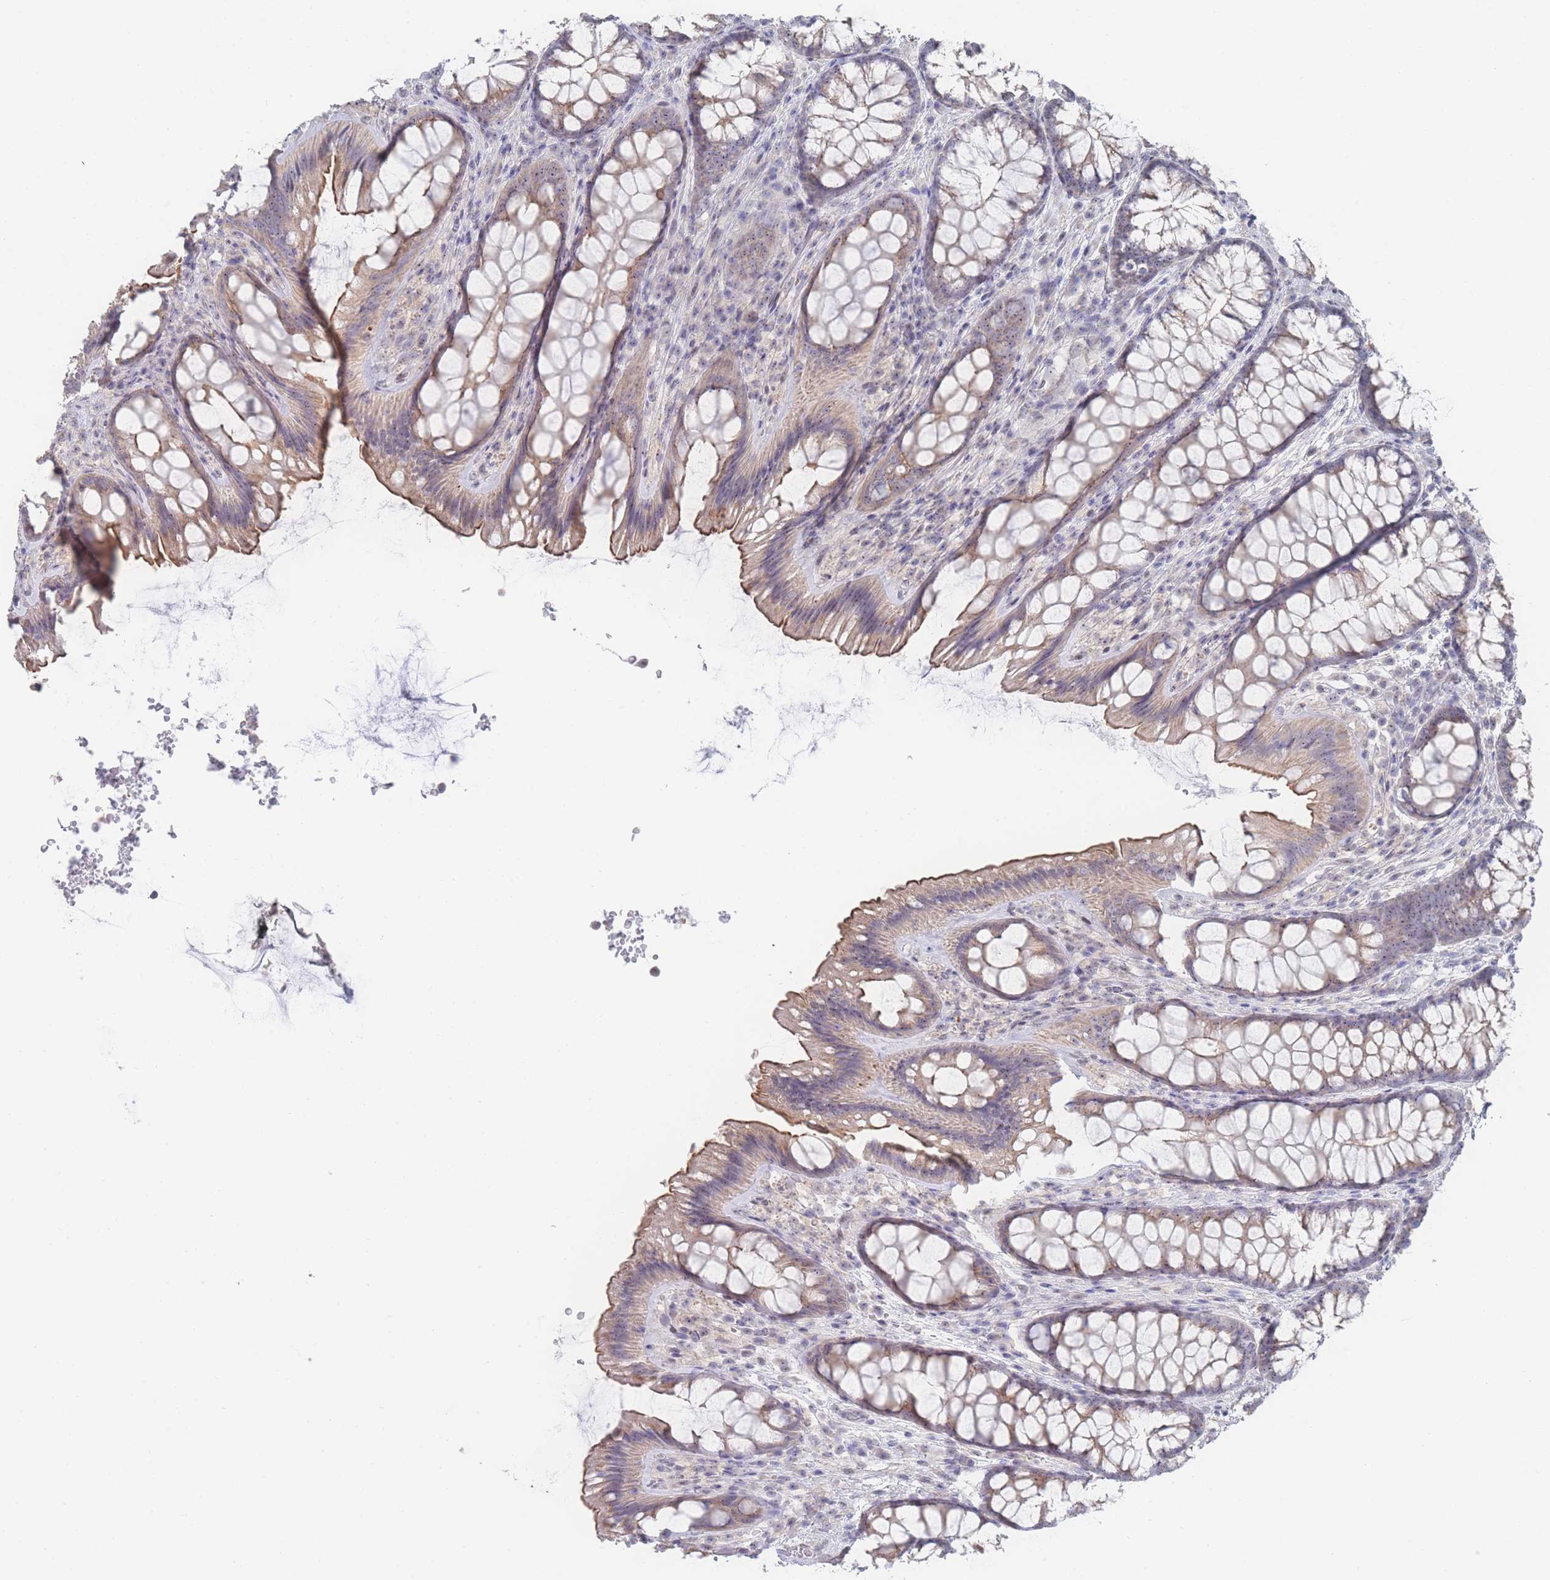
{"staining": {"intensity": "weak", "quantity": ">75%", "location": "cytoplasmic/membranous,nuclear"}, "tissue": "colon", "cell_type": "Glandular cells", "image_type": "normal", "snomed": [{"axis": "morphology", "description": "Normal tissue, NOS"}, {"axis": "topography", "description": "Colon"}], "caption": "An image showing weak cytoplasmic/membranous,nuclear staining in about >75% of glandular cells in unremarkable colon, as visualized by brown immunohistochemical staining.", "gene": "ZNF142", "patient": {"sex": "male", "age": 46}}